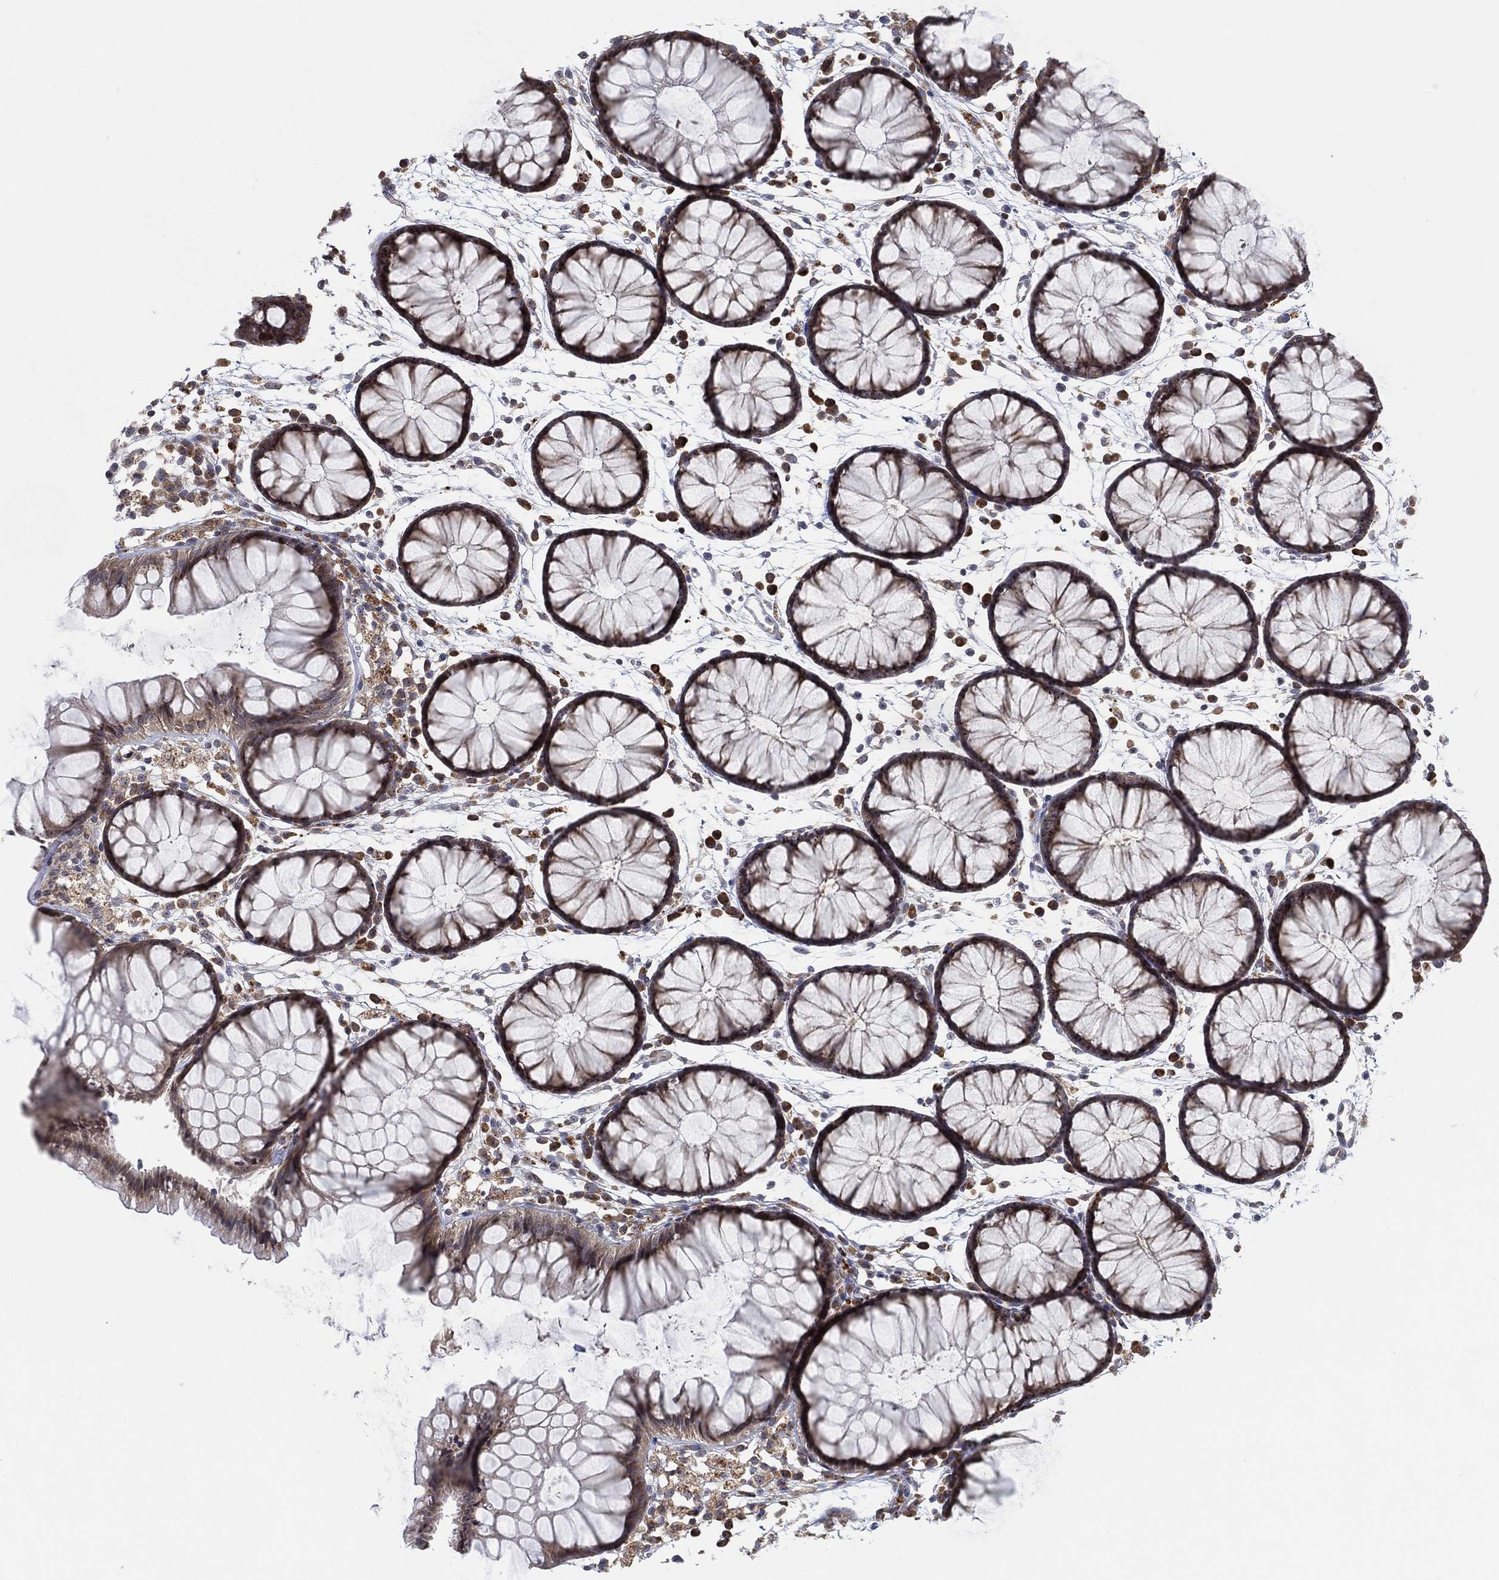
{"staining": {"intensity": "negative", "quantity": "none", "location": "none"}, "tissue": "colon", "cell_type": "Endothelial cells", "image_type": "normal", "snomed": [{"axis": "morphology", "description": "Normal tissue, NOS"}, {"axis": "morphology", "description": "Adenocarcinoma, NOS"}, {"axis": "topography", "description": "Colon"}], "caption": "IHC image of unremarkable colon: human colon stained with DAB shows no significant protein positivity in endothelial cells. (DAB immunohistochemistry (IHC), high magnification).", "gene": "FAM104A", "patient": {"sex": "male", "age": 65}}